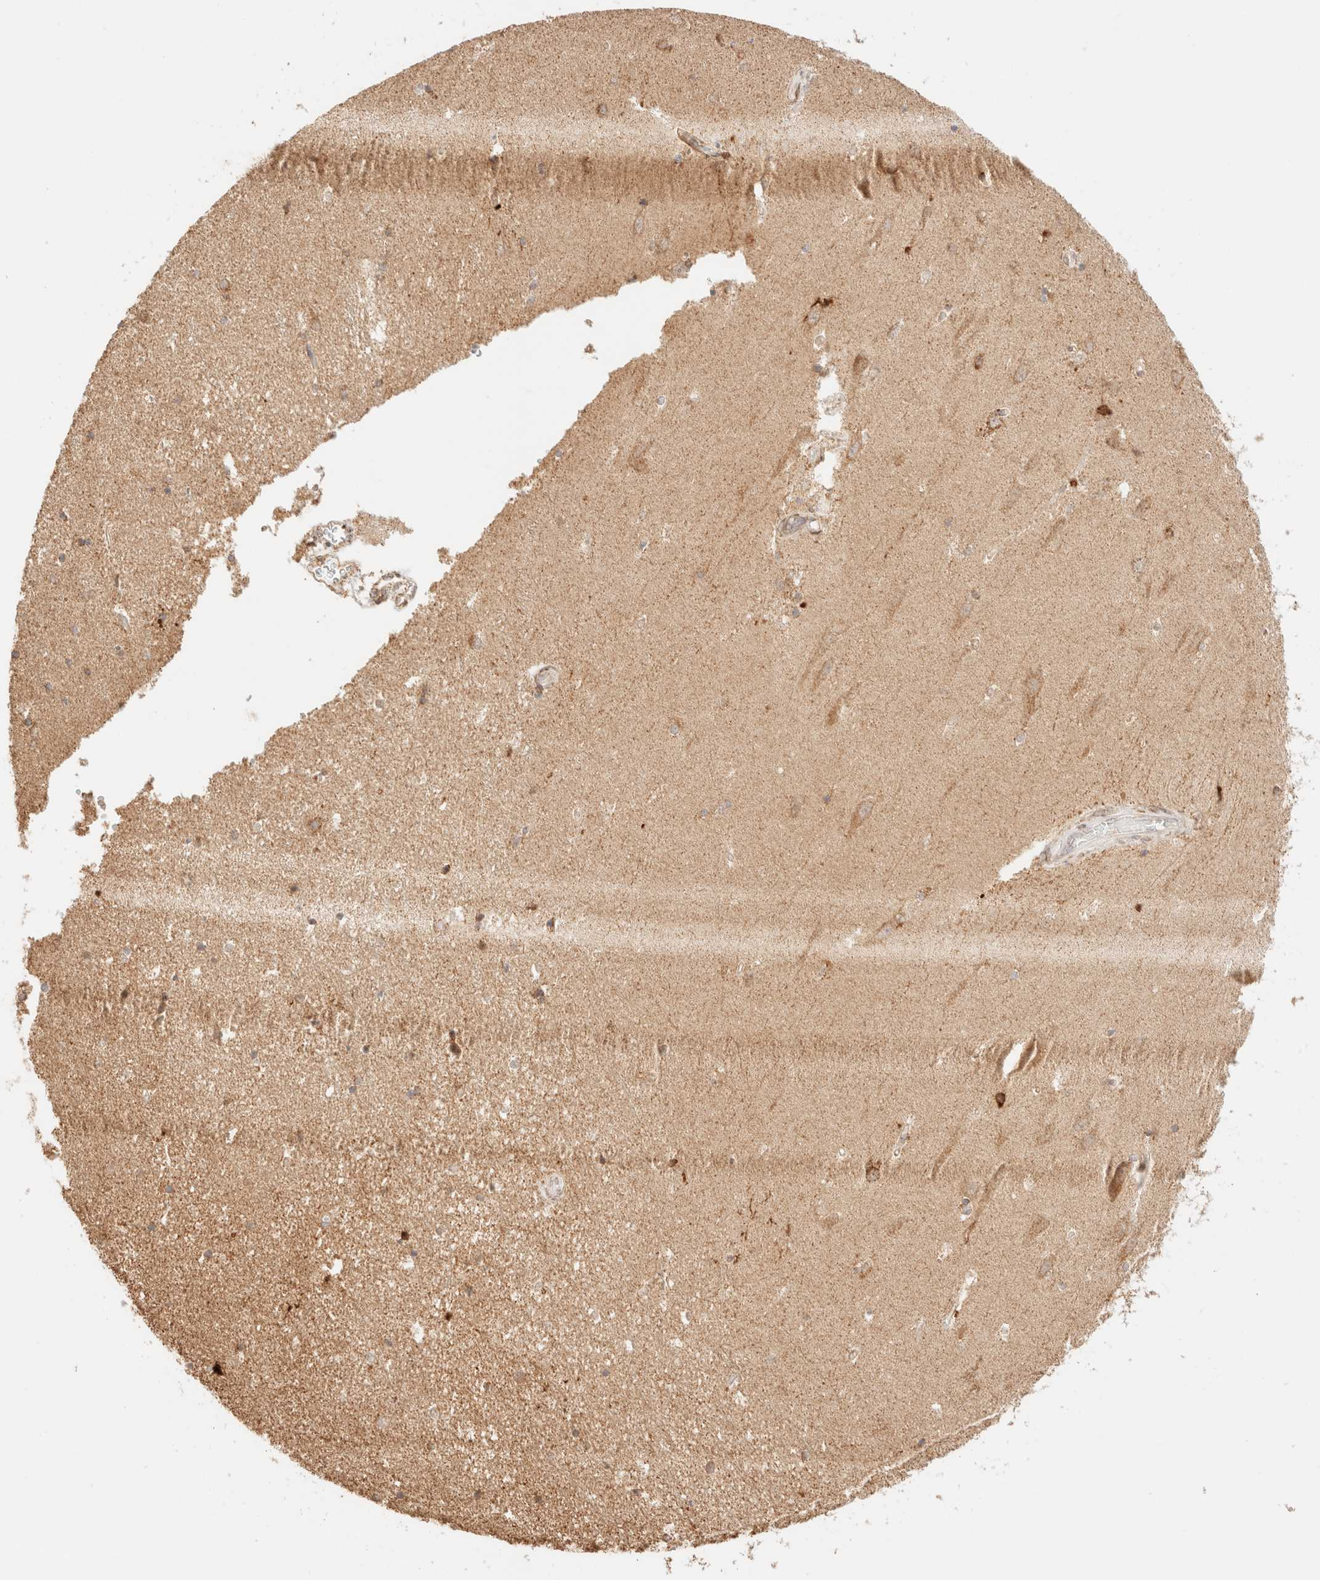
{"staining": {"intensity": "weak", "quantity": "<25%", "location": "cytoplasmic/membranous"}, "tissue": "hippocampus", "cell_type": "Glial cells", "image_type": "normal", "snomed": [{"axis": "morphology", "description": "Normal tissue, NOS"}, {"axis": "topography", "description": "Hippocampus"}], "caption": "Human hippocampus stained for a protein using IHC demonstrates no expression in glial cells.", "gene": "TACO1", "patient": {"sex": "male", "age": 45}}